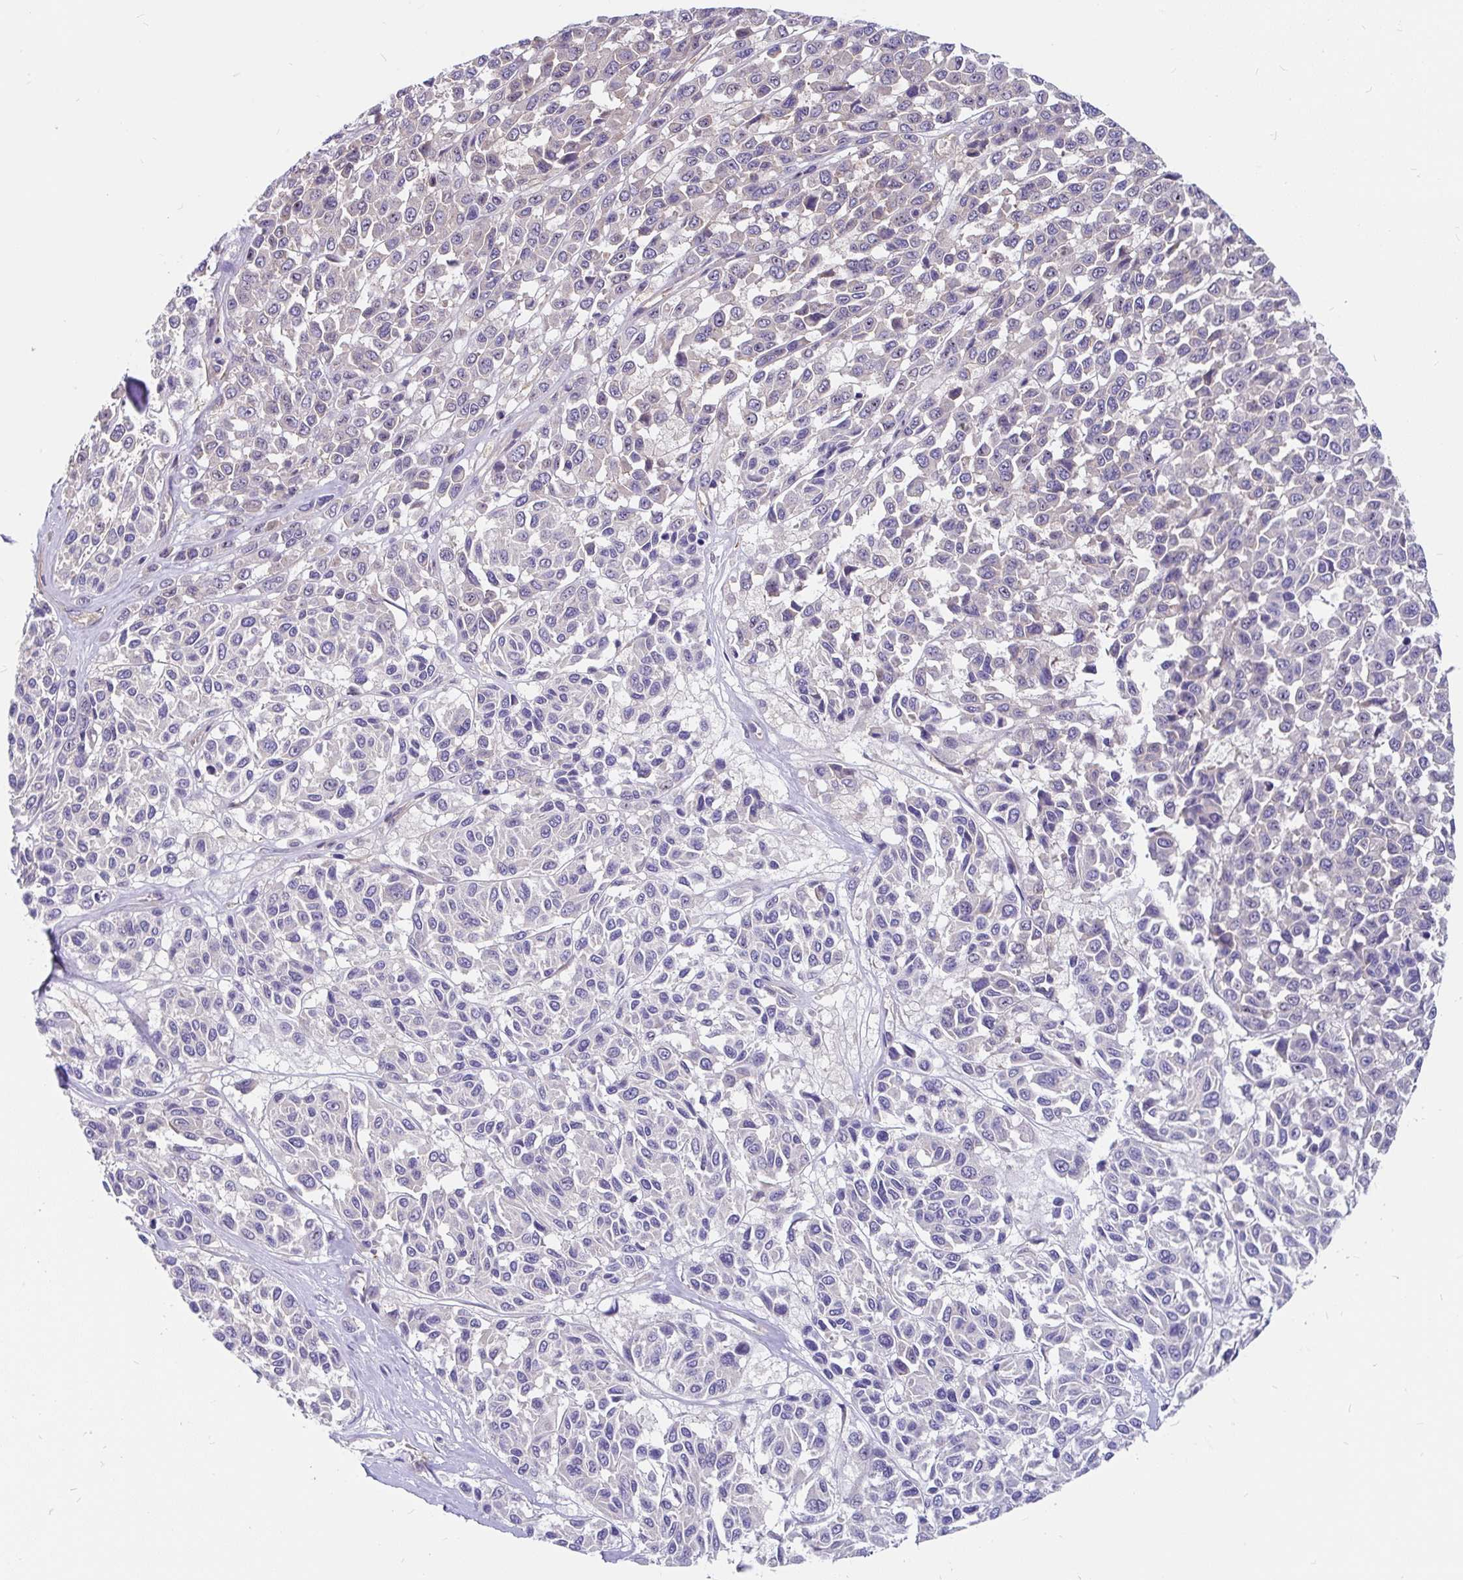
{"staining": {"intensity": "negative", "quantity": "none", "location": "none"}, "tissue": "melanoma", "cell_type": "Tumor cells", "image_type": "cancer", "snomed": [{"axis": "morphology", "description": "Malignant melanoma, NOS"}, {"axis": "topography", "description": "Skin"}], "caption": "Human melanoma stained for a protein using IHC exhibits no staining in tumor cells.", "gene": "LRRC26", "patient": {"sex": "female", "age": 66}}